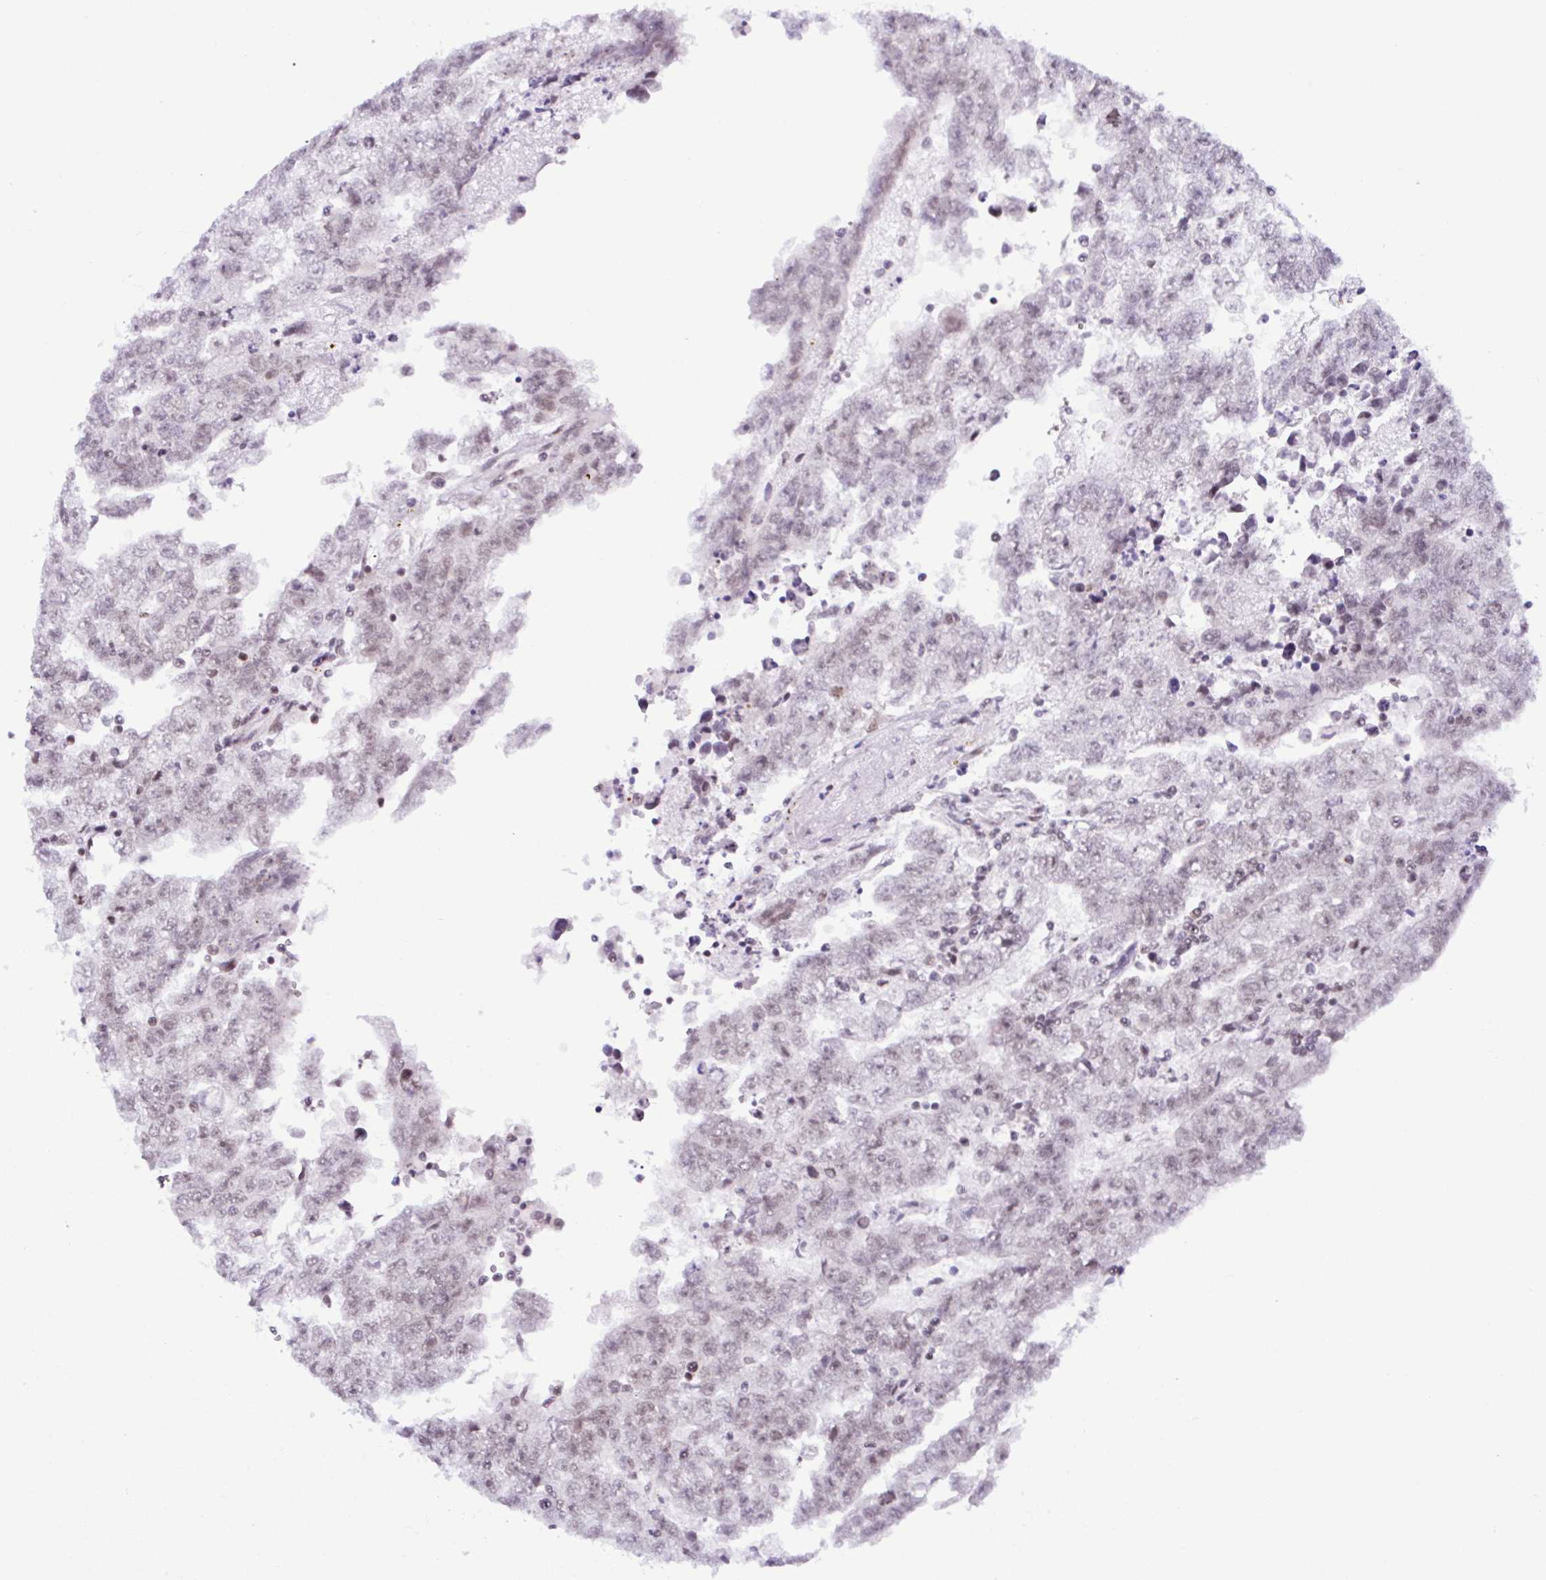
{"staining": {"intensity": "weak", "quantity": "<25%", "location": "nuclear"}, "tissue": "testis cancer", "cell_type": "Tumor cells", "image_type": "cancer", "snomed": [{"axis": "morphology", "description": "Carcinoma, Embryonal, NOS"}, {"axis": "topography", "description": "Testis"}], "caption": "Tumor cells are negative for brown protein staining in embryonal carcinoma (testis).", "gene": "DR1", "patient": {"sex": "male", "age": 25}}